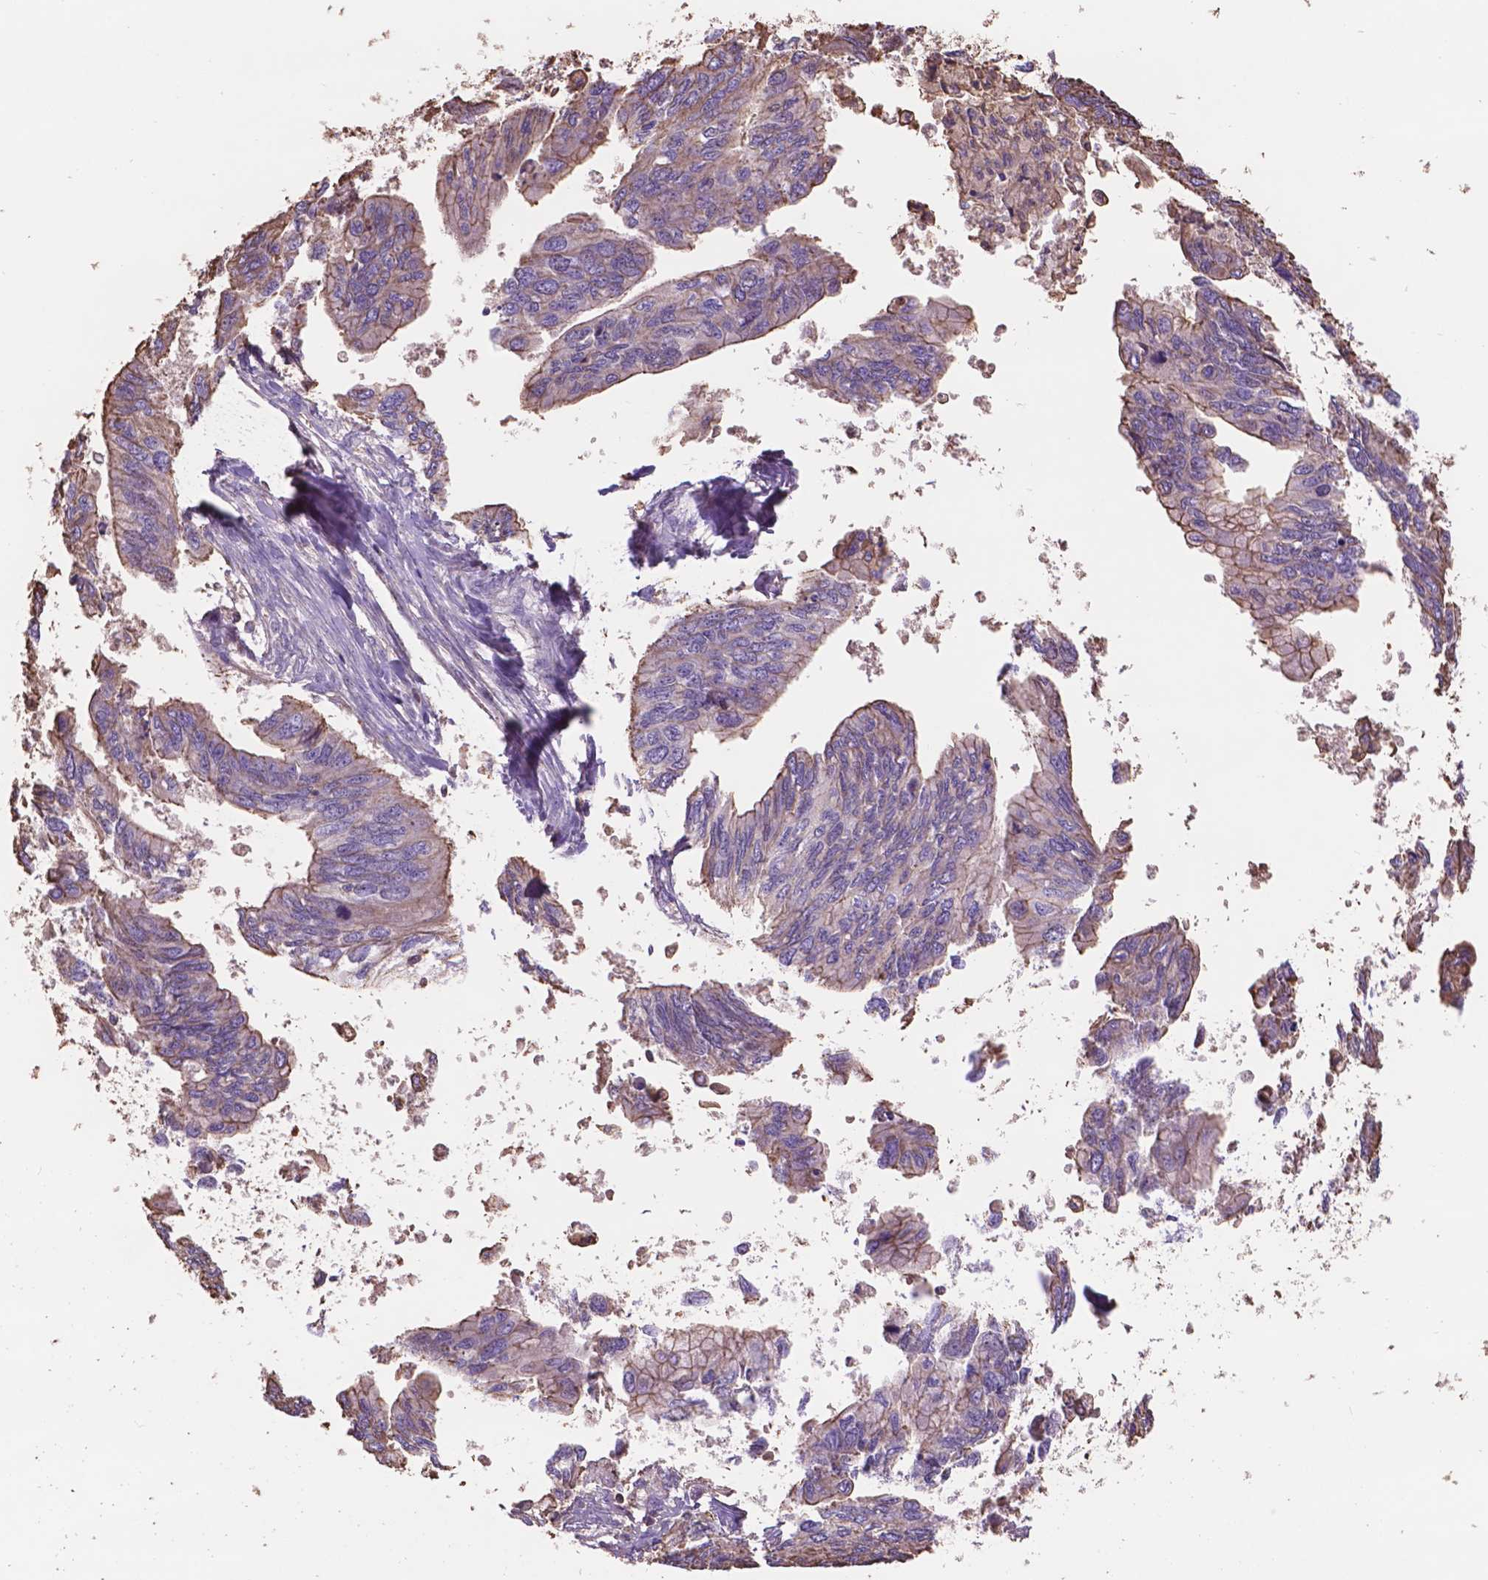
{"staining": {"intensity": "moderate", "quantity": ">75%", "location": "cytoplasmic/membranous"}, "tissue": "ovarian cancer", "cell_type": "Tumor cells", "image_type": "cancer", "snomed": [{"axis": "morphology", "description": "Cystadenocarcinoma, mucinous, NOS"}, {"axis": "topography", "description": "Ovary"}], "caption": "Ovarian mucinous cystadenocarcinoma tissue shows moderate cytoplasmic/membranous positivity in about >75% of tumor cells", "gene": "NIPA2", "patient": {"sex": "female", "age": 76}}